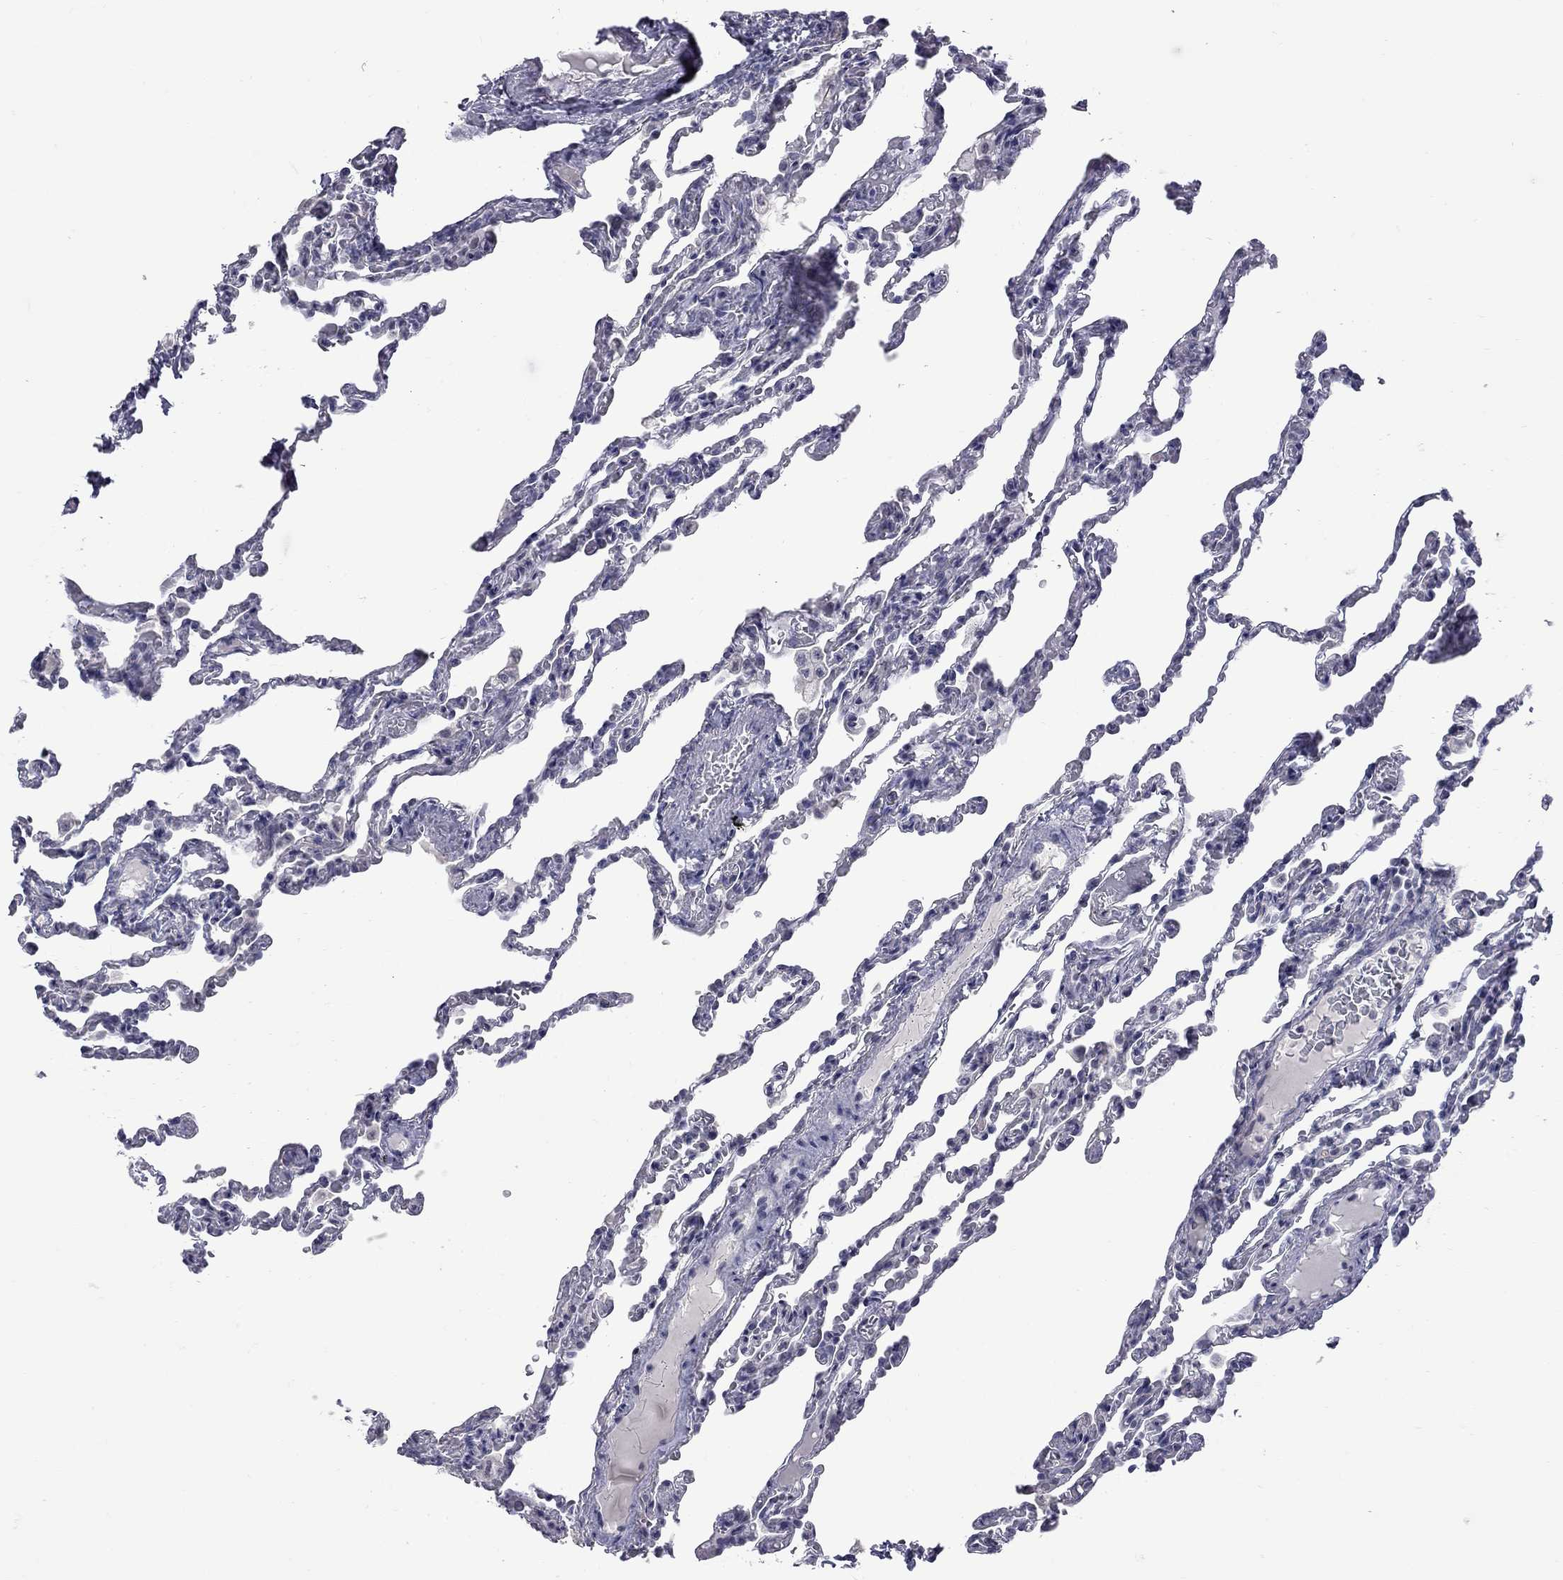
{"staining": {"intensity": "negative", "quantity": "none", "location": "none"}, "tissue": "lung", "cell_type": "Alveolar cells", "image_type": "normal", "snomed": [{"axis": "morphology", "description": "Normal tissue, NOS"}, {"axis": "topography", "description": "Lung"}], "caption": "A high-resolution image shows IHC staining of benign lung, which reveals no significant positivity in alveolar cells. Brightfield microscopy of immunohistochemistry stained with DAB (3,3'-diaminobenzidine) (brown) and hematoxylin (blue), captured at high magnification.", "gene": "GSG1L", "patient": {"sex": "female", "age": 43}}